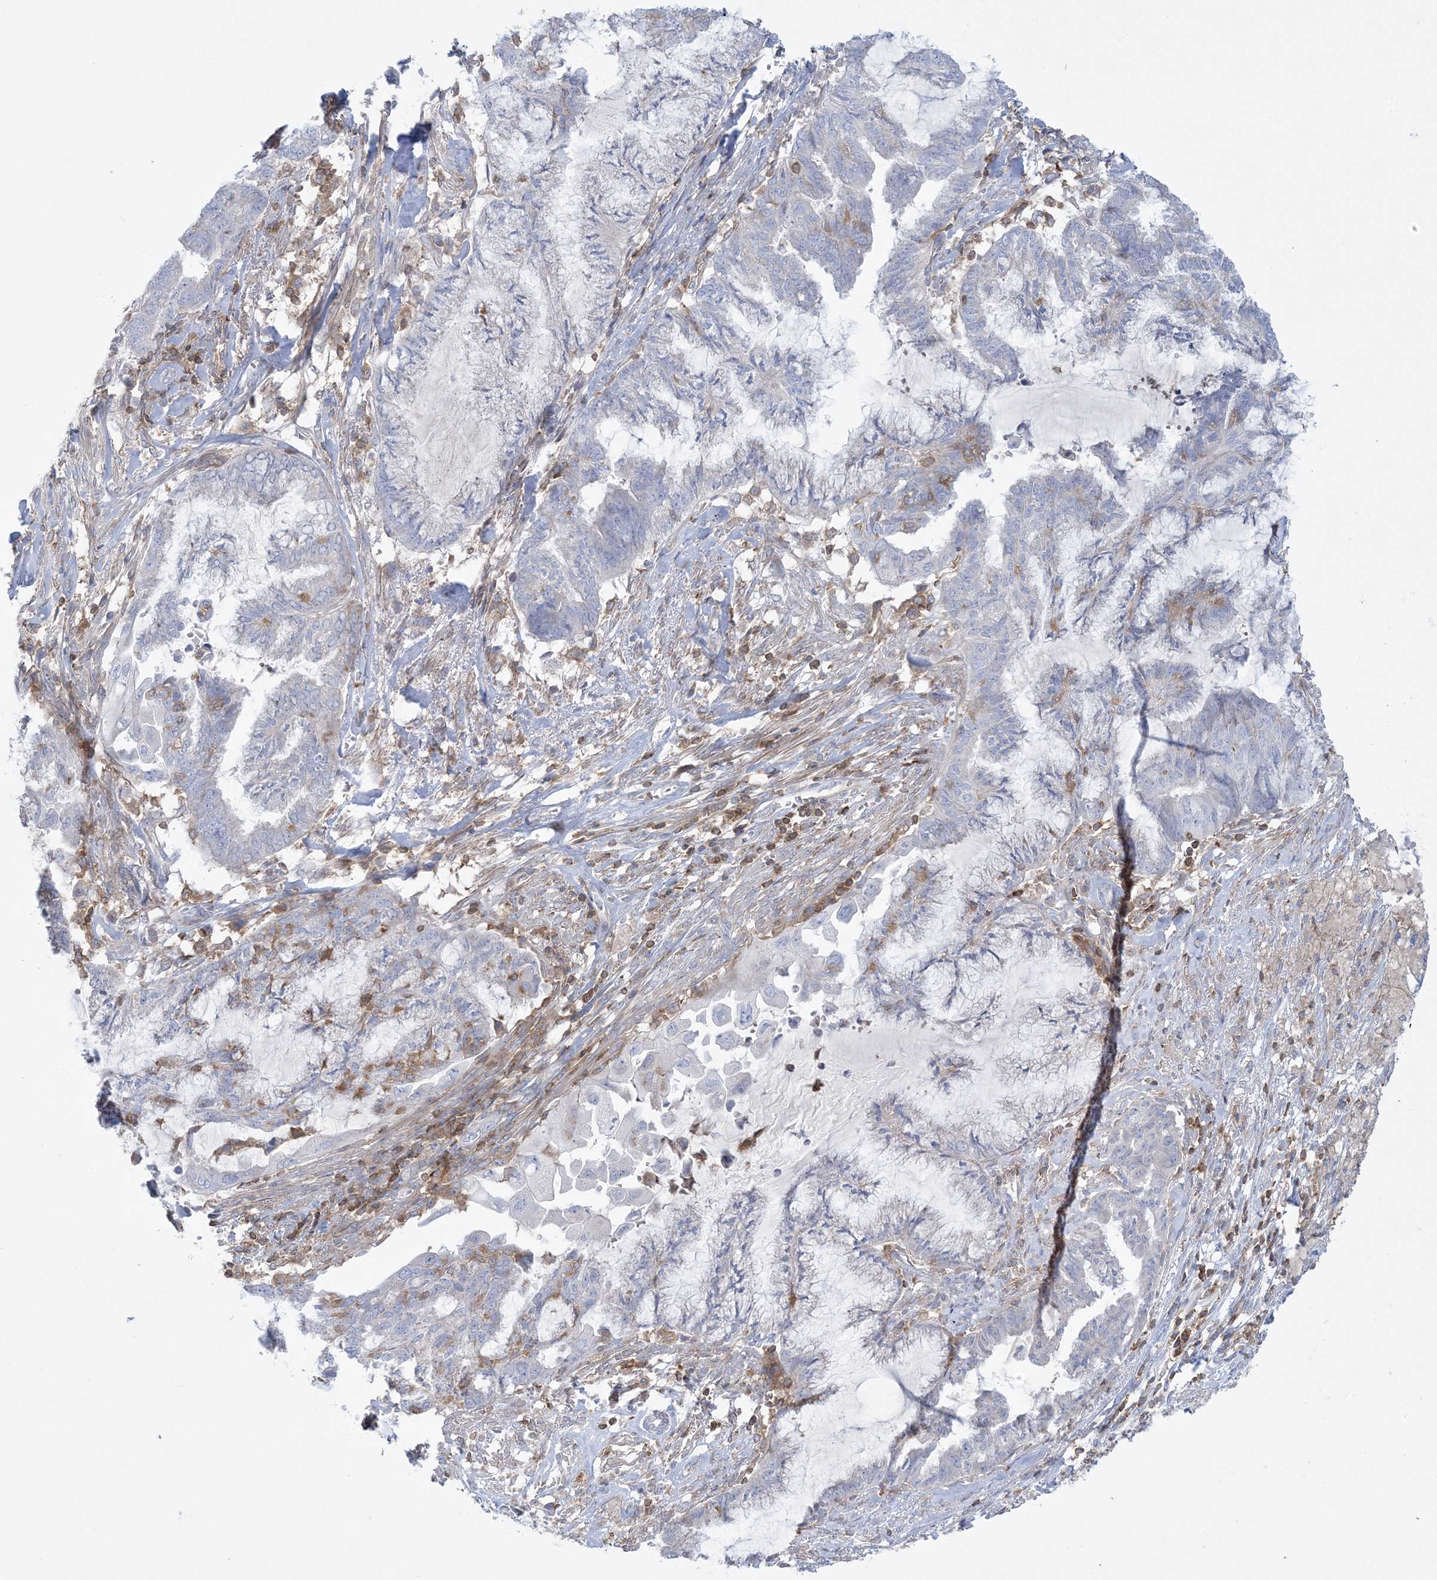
{"staining": {"intensity": "negative", "quantity": "none", "location": "none"}, "tissue": "endometrial cancer", "cell_type": "Tumor cells", "image_type": "cancer", "snomed": [{"axis": "morphology", "description": "Adenocarcinoma, NOS"}, {"axis": "topography", "description": "Endometrium"}], "caption": "The IHC photomicrograph has no significant expression in tumor cells of endometrial cancer (adenocarcinoma) tissue.", "gene": "ARHGAP30", "patient": {"sex": "female", "age": 86}}